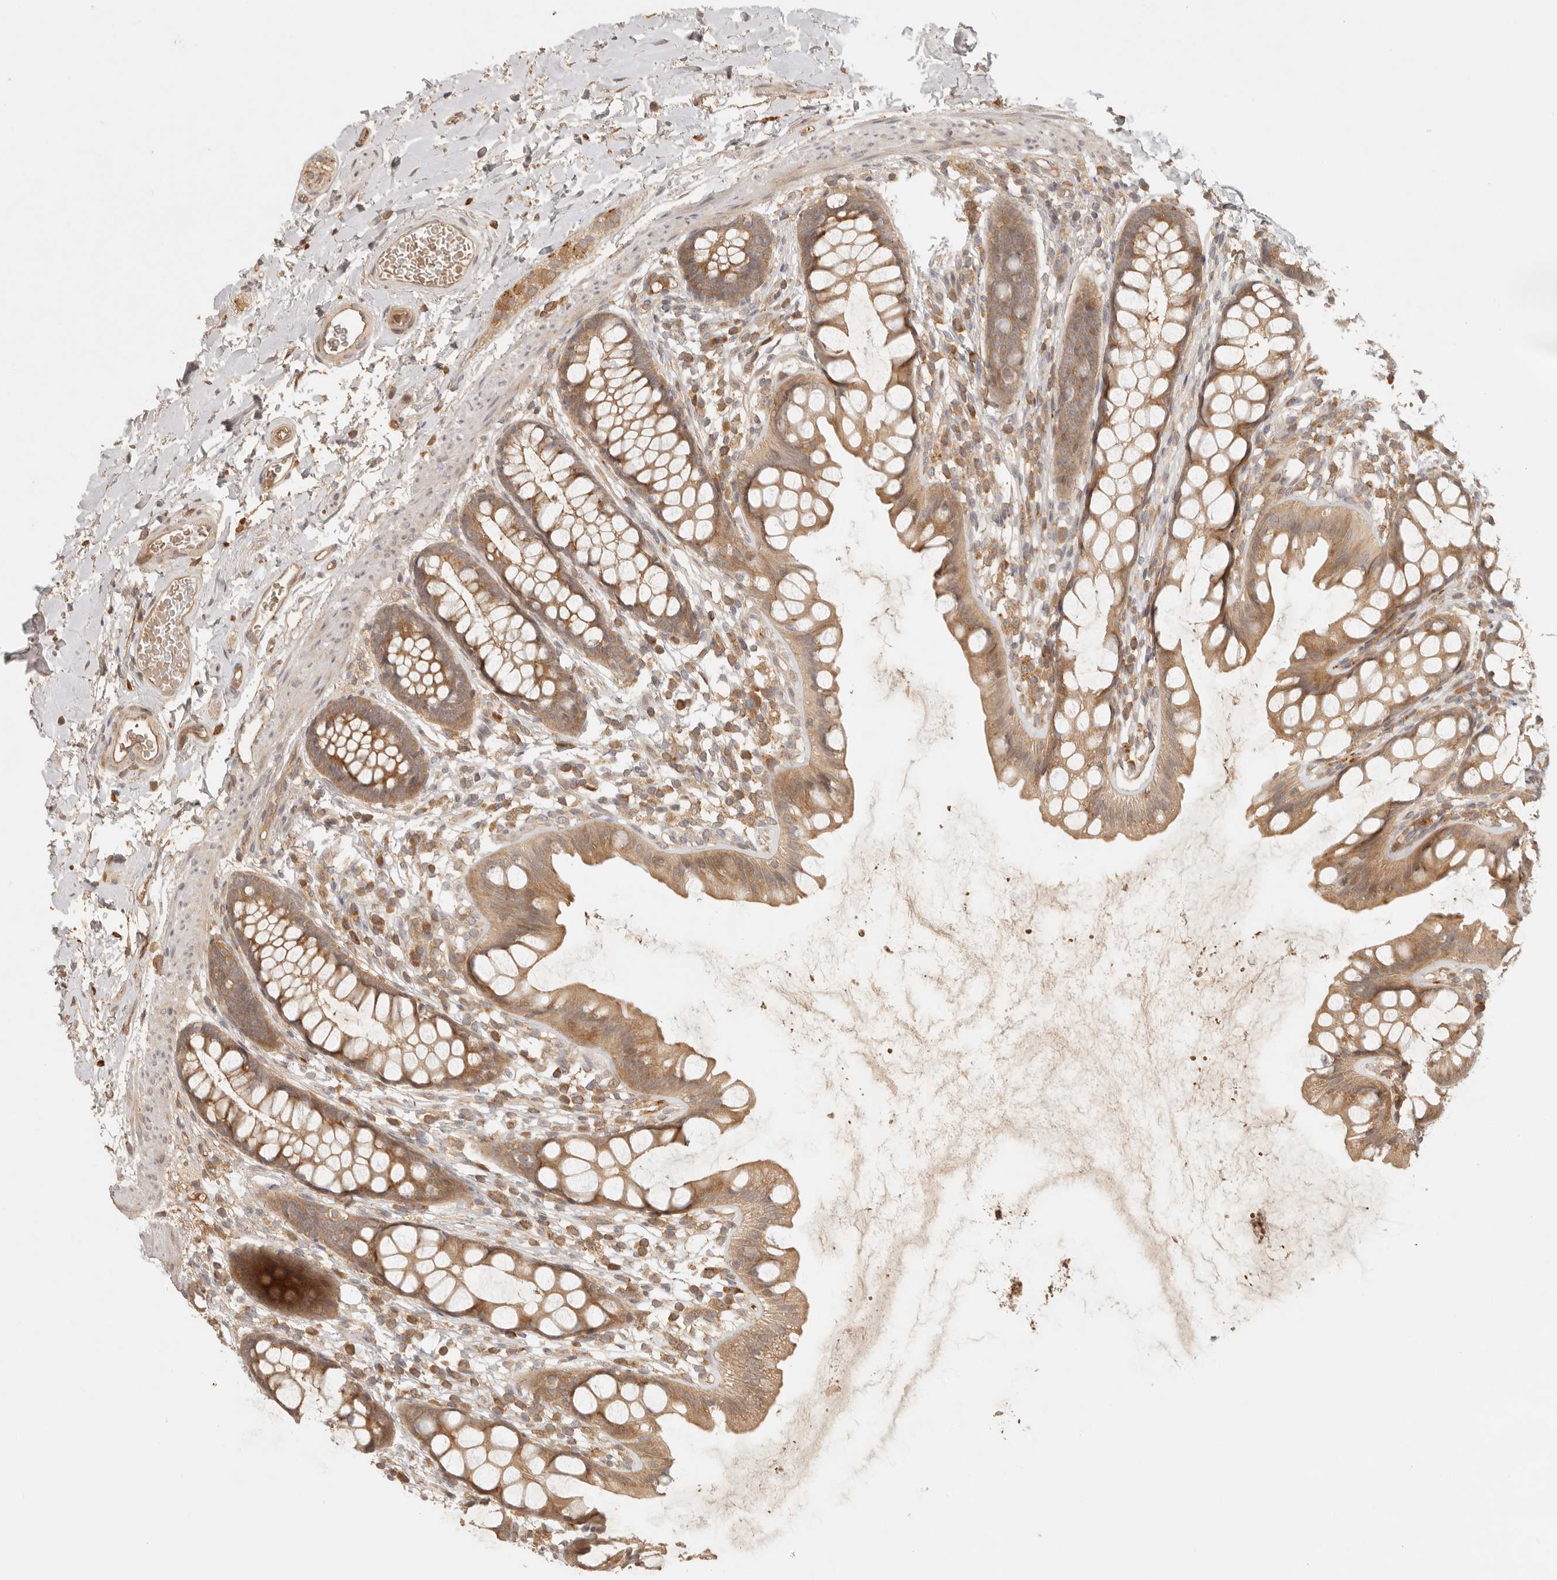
{"staining": {"intensity": "moderate", "quantity": ">75%", "location": "cytoplasmic/membranous"}, "tissue": "rectum", "cell_type": "Glandular cells", "image_type": "normal", "snomed": [{"axis": "morphology", "description": "Normal tissue, NOS"}, {"axis": "topography", "description": "Rectum"}], "caption": "A micrograph of rectum stained for a protein displays moderate cytoplasmic/membranous brown staining in glandular cells.", "gene": "ANKRD61", "patient": {"sex": "female", "age": 65}}